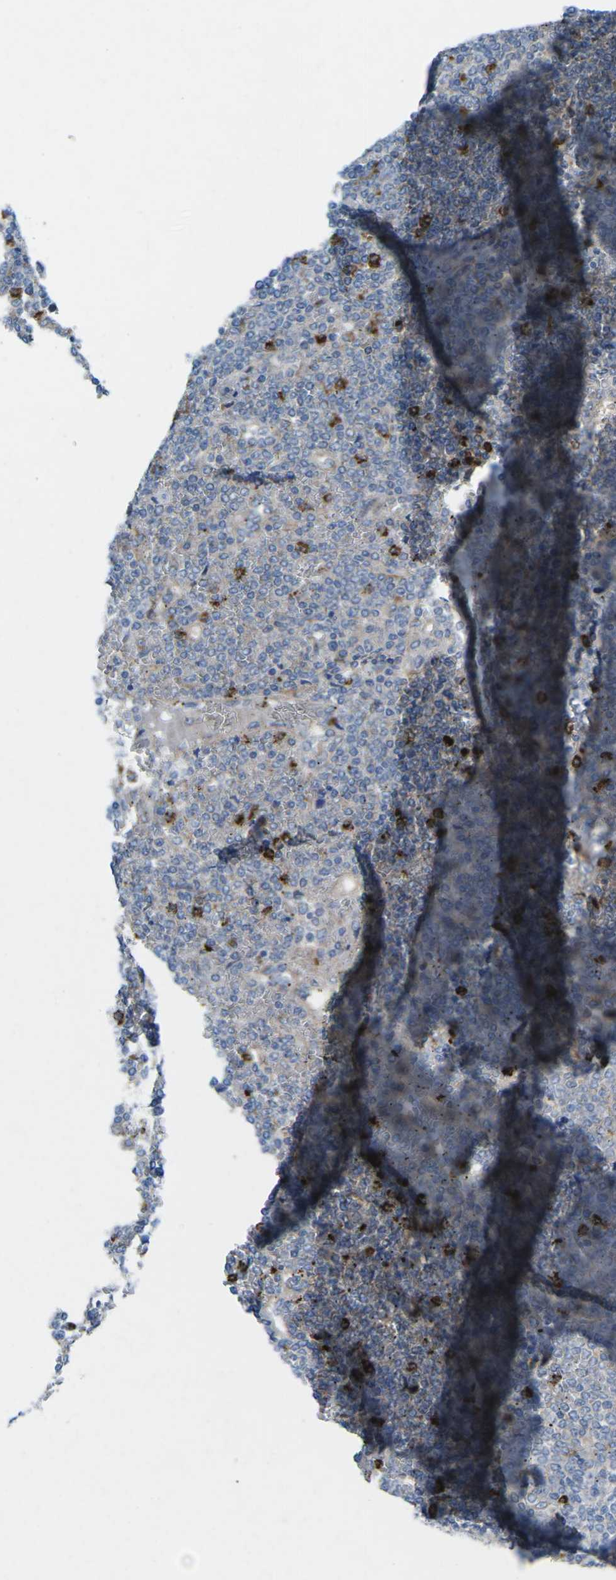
{"staining": {"intensity": "negative", "quantity": "none", "location": "none"}, "tissue": "lymphoma", "cell_type": "Tumor cells", "image_type": "cancer", "snomed": [{"axis": "morphology", "description": "Malignant lymphoma, non-Hodgkin's type, Low grade"}, {"axis": "topography", "description": "Spleen"}], "caption": "Immunohistochemical staining of human low-grade malignant lymphoma, non-Hodgkin's type demonstrates no significant expression in tumor cells. The staining is performed using DAB brown chromogen with nuclei counter-stained in using hematoxylin.", "gene": "STK11", "patient": {"sex": "female", "age": 19}}